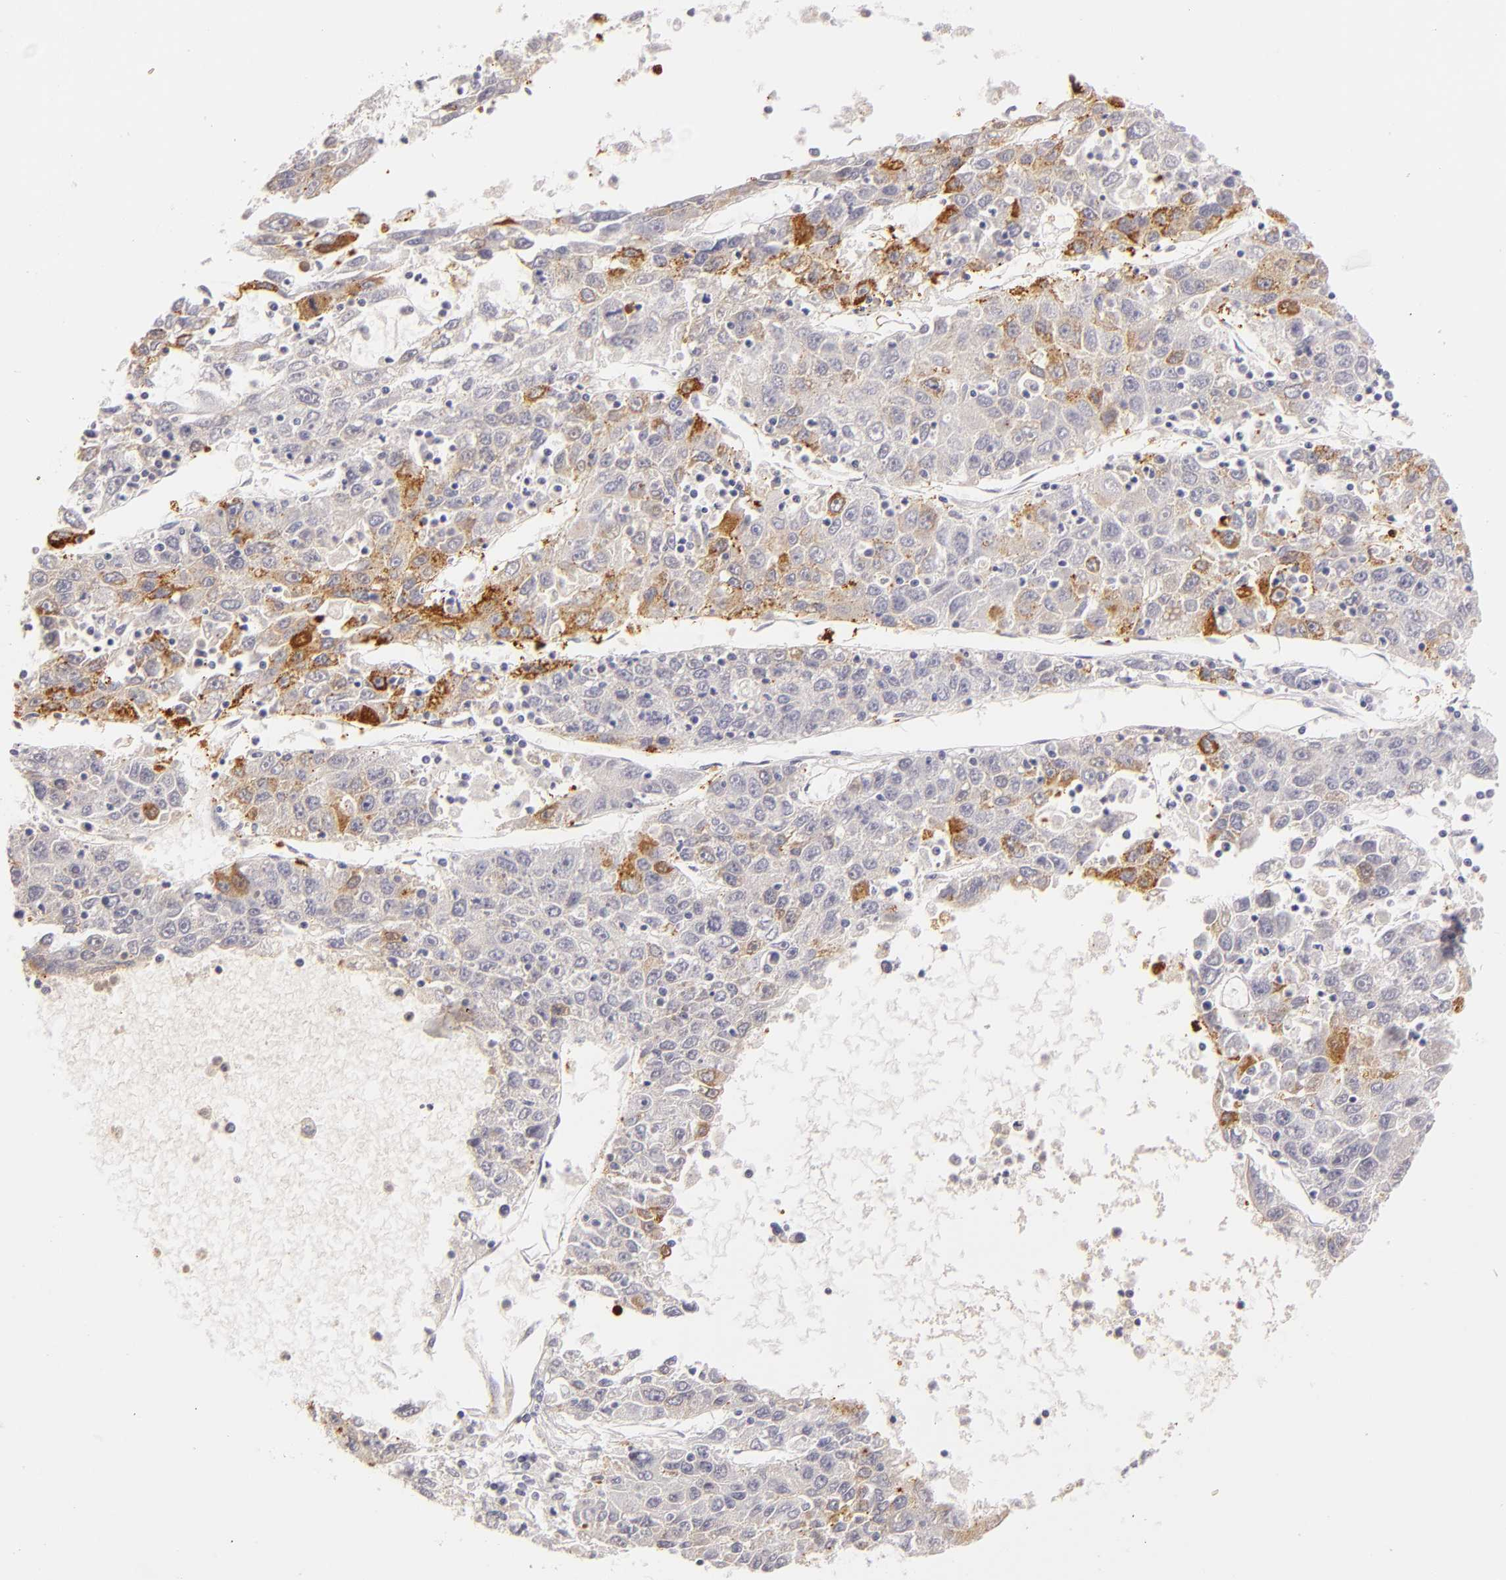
{"staining": {"intensity": "weak", "quantity": "25%-75%", "location": "cytoplasmic/membranous"}, "tissue": "liver cancer", "cell_type": "Tumor cells", "image_type": "cancer", "snomed": [{"axis": "morphology", "description": "Carcinoma, Hepatocellular, NOS"}, {"axis": "topography", "description": "Liver"}], "caption": "Liver cancer stained with immunohistochemistry exhibits weak cytoplasmic/membranous expression in about 25%-75% of tumor cells.", "gene": "FABP1", "patient": {"sex": "male", "age": 49}}